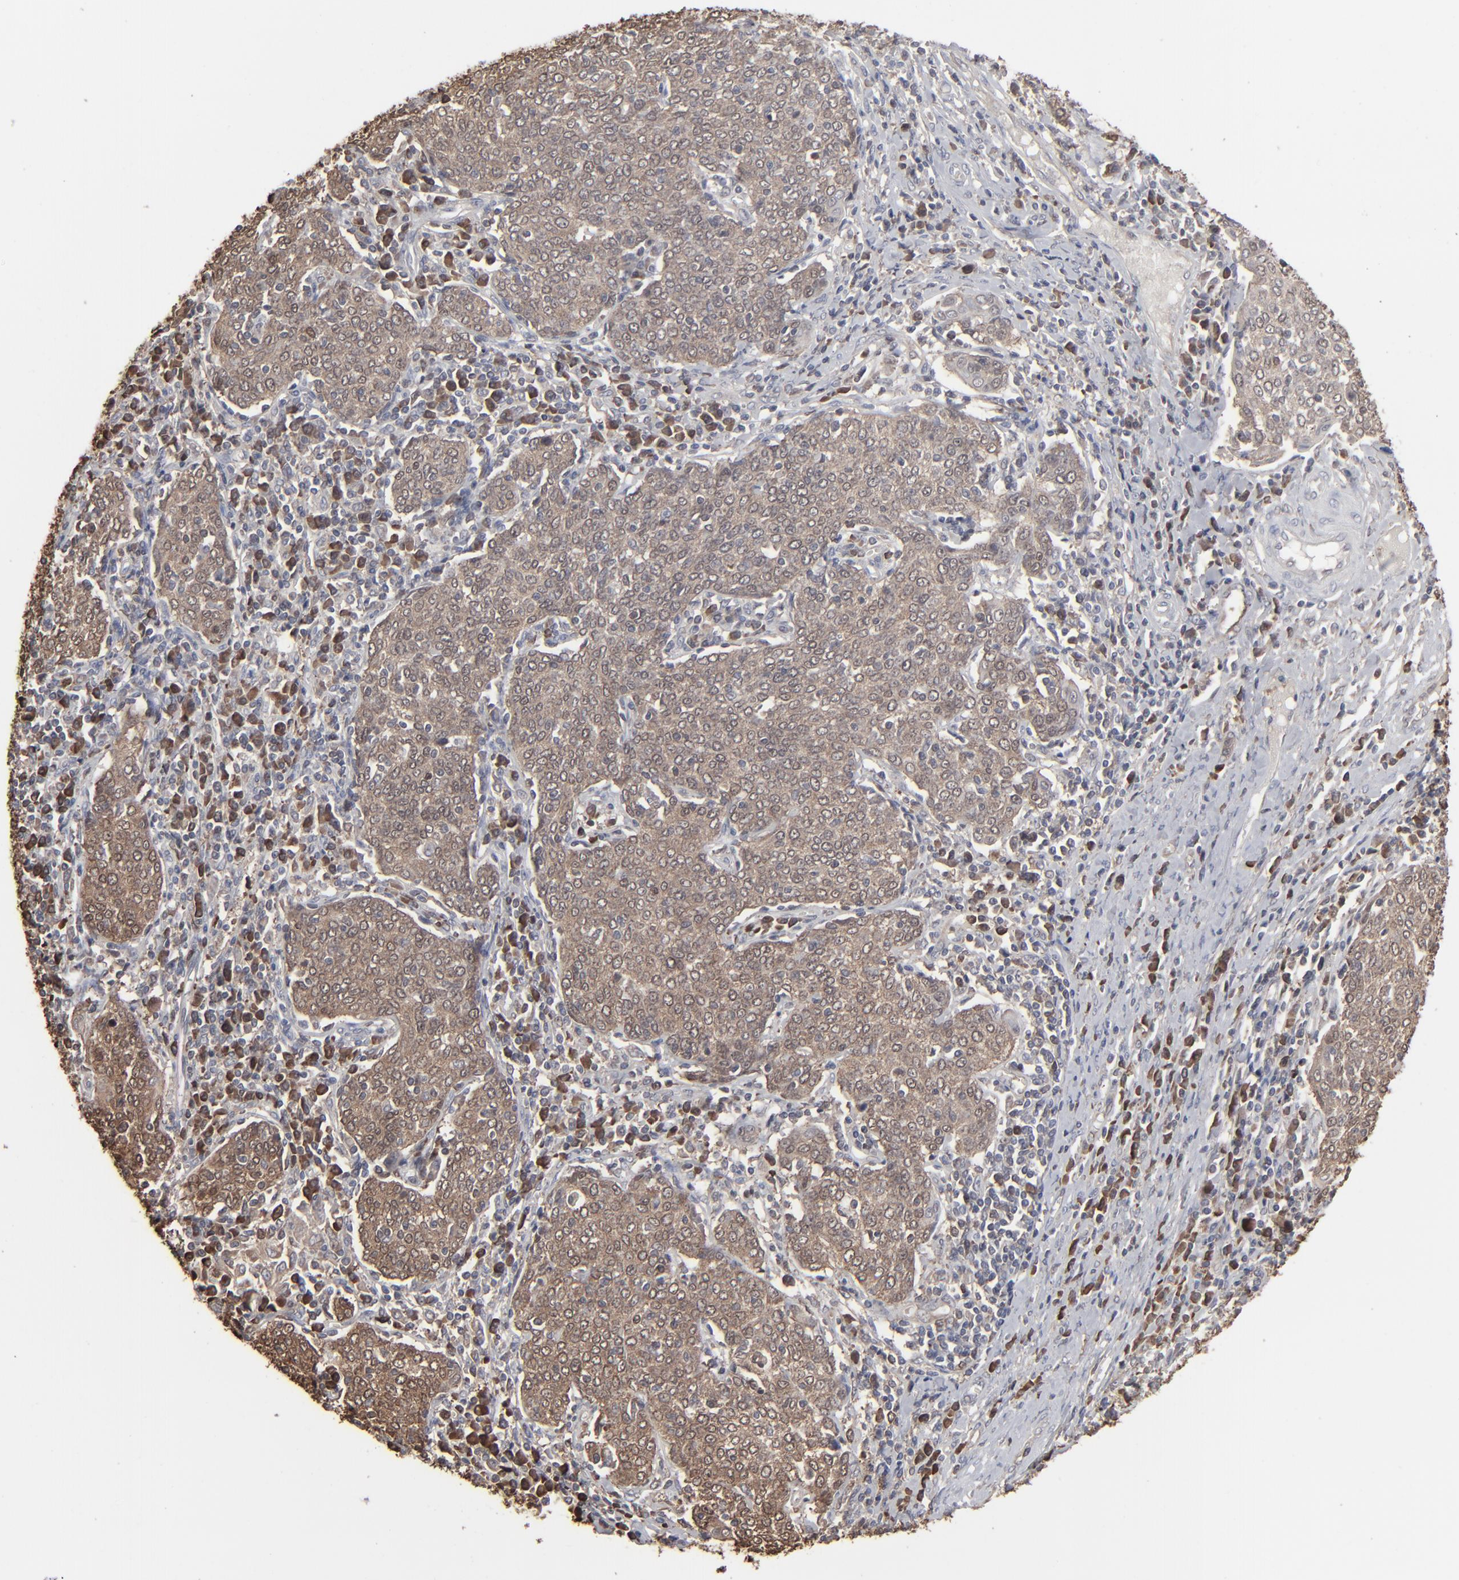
{"staining": {"intensity": "moderate", "quantity": ">75%", "location": "cytoplasmic/membranous"}, "tissue": "cervical cancer", "cell_type": "Tumor cells", "image_type": "cancer", "snomed": [{"axis": "morphology", "description": "Squamous cell carcinoma, NOS"}, {"axis": "topography", "description": "Cervix"}], "caption": "Protein staining of cervical squamous cell carcinoma tissue exhibits moderate cytoplasmic/membranous positivity in about >75% of tumor cells. (brown staining indicates protein expression, while blue staining denotes nuclei).", "gene": "NME1-NME2", "patient": {"sex": "female", "age": 40}}